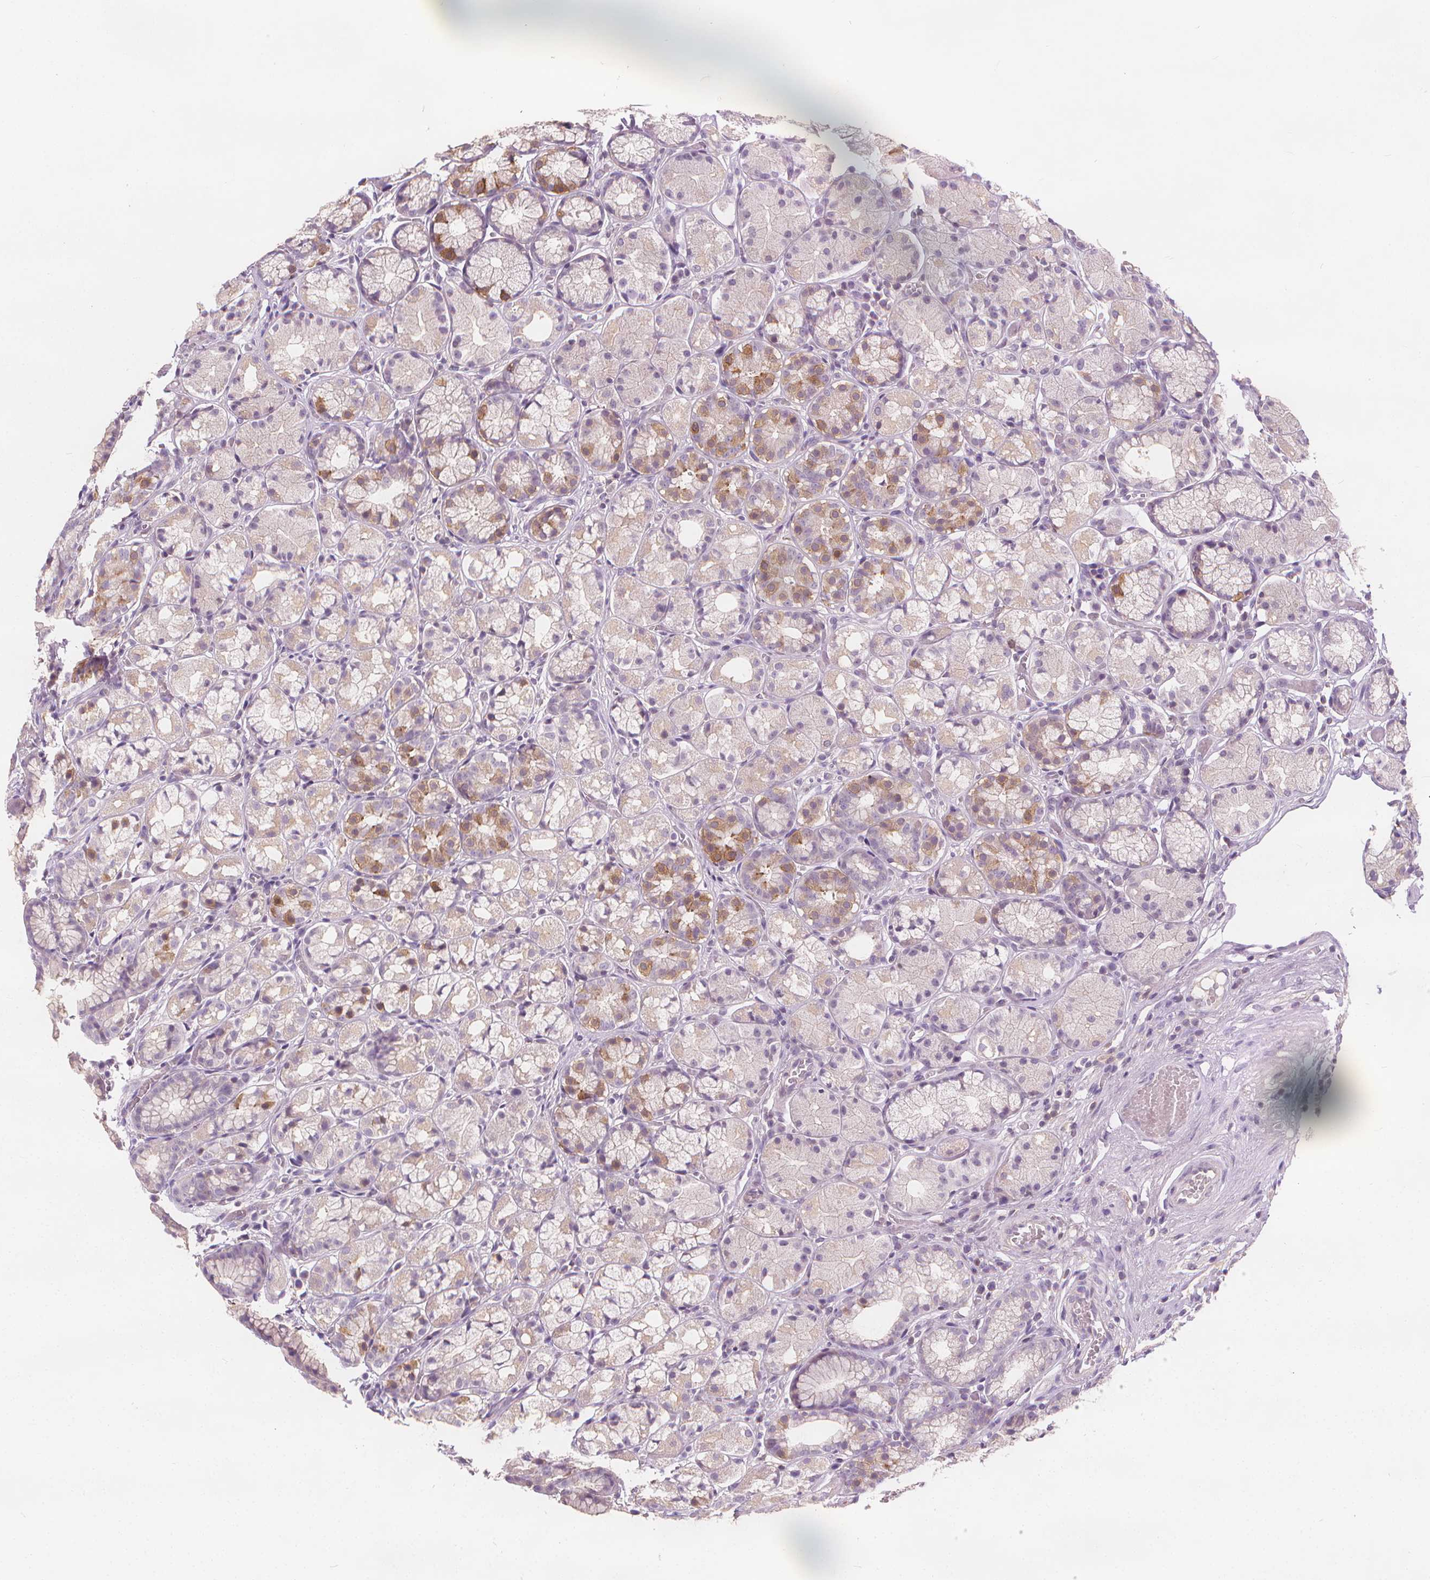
{"staining": {"intensity": "moderate", "quantity": "<25%", "location": "cytoplasmic/membranous"}, "tissue": "stomach", "cell_type": "Glandular cells", "image_type": "normal", "snomed": [{"axis": "morphology", "description": "Normal tissue, NOS"}, {"axis": "topography", "description": "Smooth muscle"}, {"axis": "topography", "description": "Stomach"}], "caption": "DAB immunohistochemical staining of unremarkable stomach exhibits moderate cytoplasmic/membranous protein expression in about <25% of glandular cells. (DAB IHC, brown staining for protein, blue staining for nuclei).", "gene": "RAB20", "patient": {"sex": "male", "age": 70}}